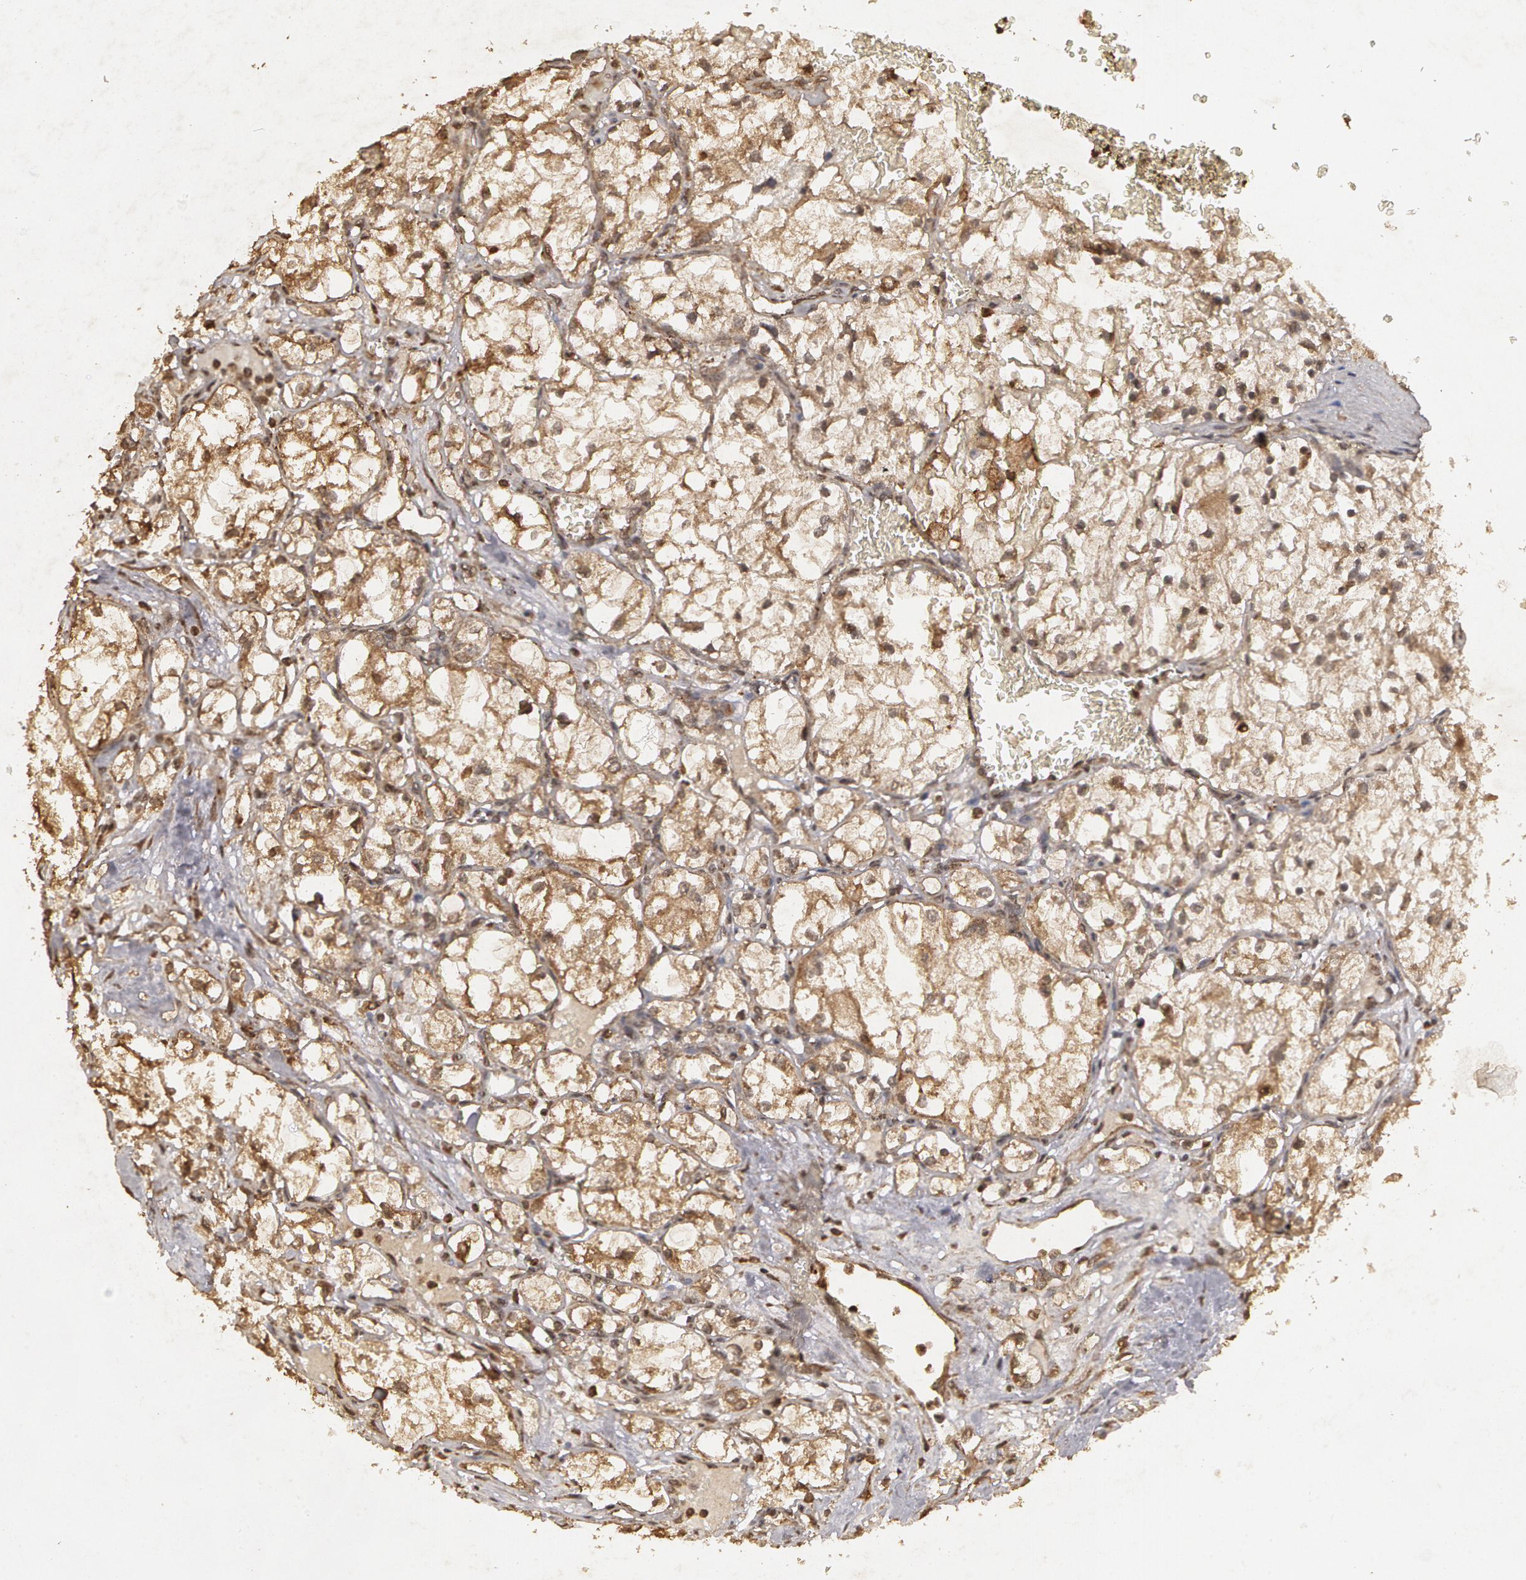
{"staining": {"intensity": "weak", "quantity": "25%-75%", "location": "cytoplasmic/membranous"}, "tissue": "renal cancer", "cell_type": "Tumor cells", "image_type": "cancer", "snomed": [{"axis": "morphology", "description": "Adenocarcinoma, NOS"}, {"axis": "topography", "description": "Kidney"}], "caption": "Renal cancer (adenocarcinoma) was stained to show a protein in brown. There is low levels of weak cytoplasmic/membranous positivity in approximately 25%-75% of tumor cells.", "gene": "CALR", "patient": {"sex": "male", "age": 61}}